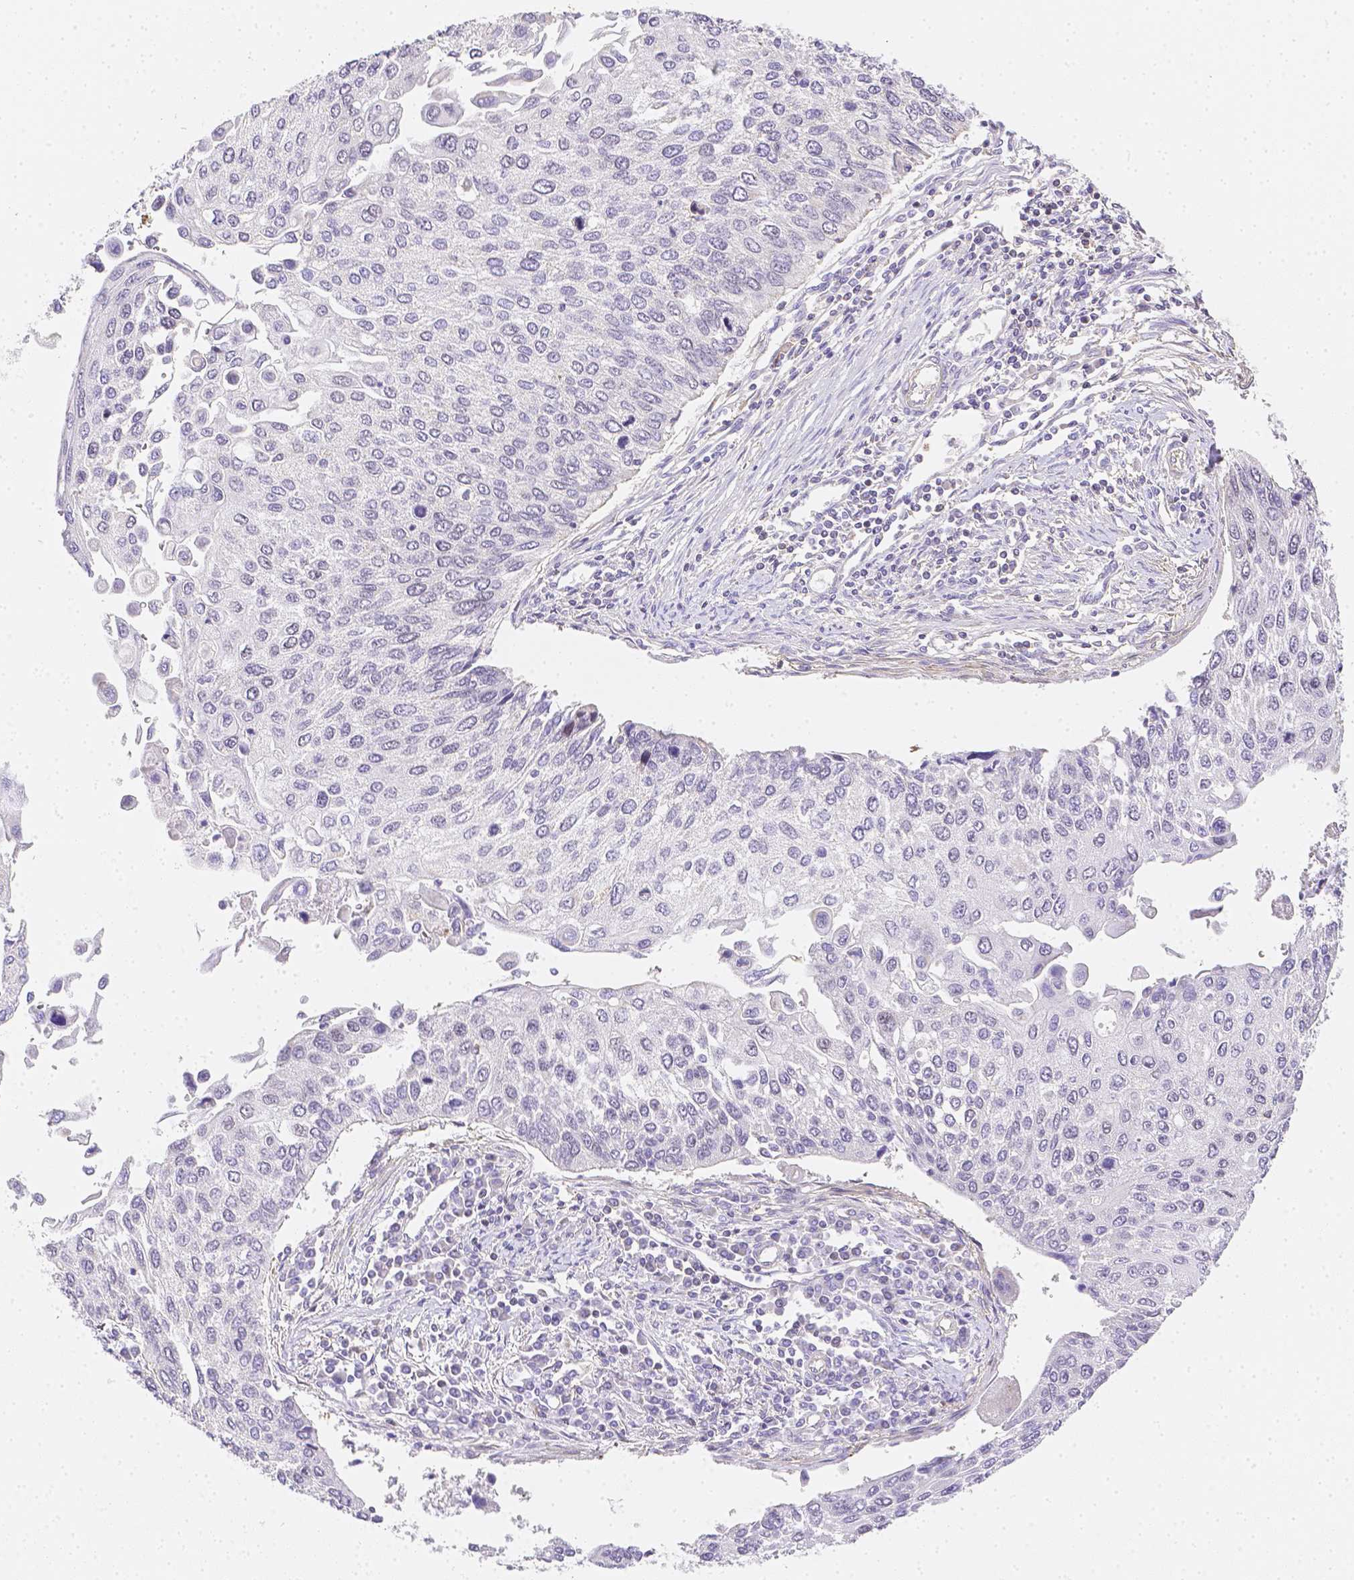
{"staining": {"intensity": "negative", "quantity": "none", "location": "none"}, "tissue": "lung cancer", "cell_type": "Tumor cells", "image_type": "cancer", "snomed": [{"axis": "morphology", "description": "Squamous cell carcinoma, NOS"}, {"axis": "morphology", "description": "Squamous cell carcinoma, metastatic, NOS"}, {"axis": "topography", "description": "Lung"}], "caption": "There is no significant staining in tumor cells of lung squamous cell carcinoma. Brightfield microscopy of immunohistochemistry (IHC) stained with DAB (brown) and hematoxylin (blue), captured at high magnification.", "gene": "ASAH2", "patient": {"sex": "male", "age": 63}}